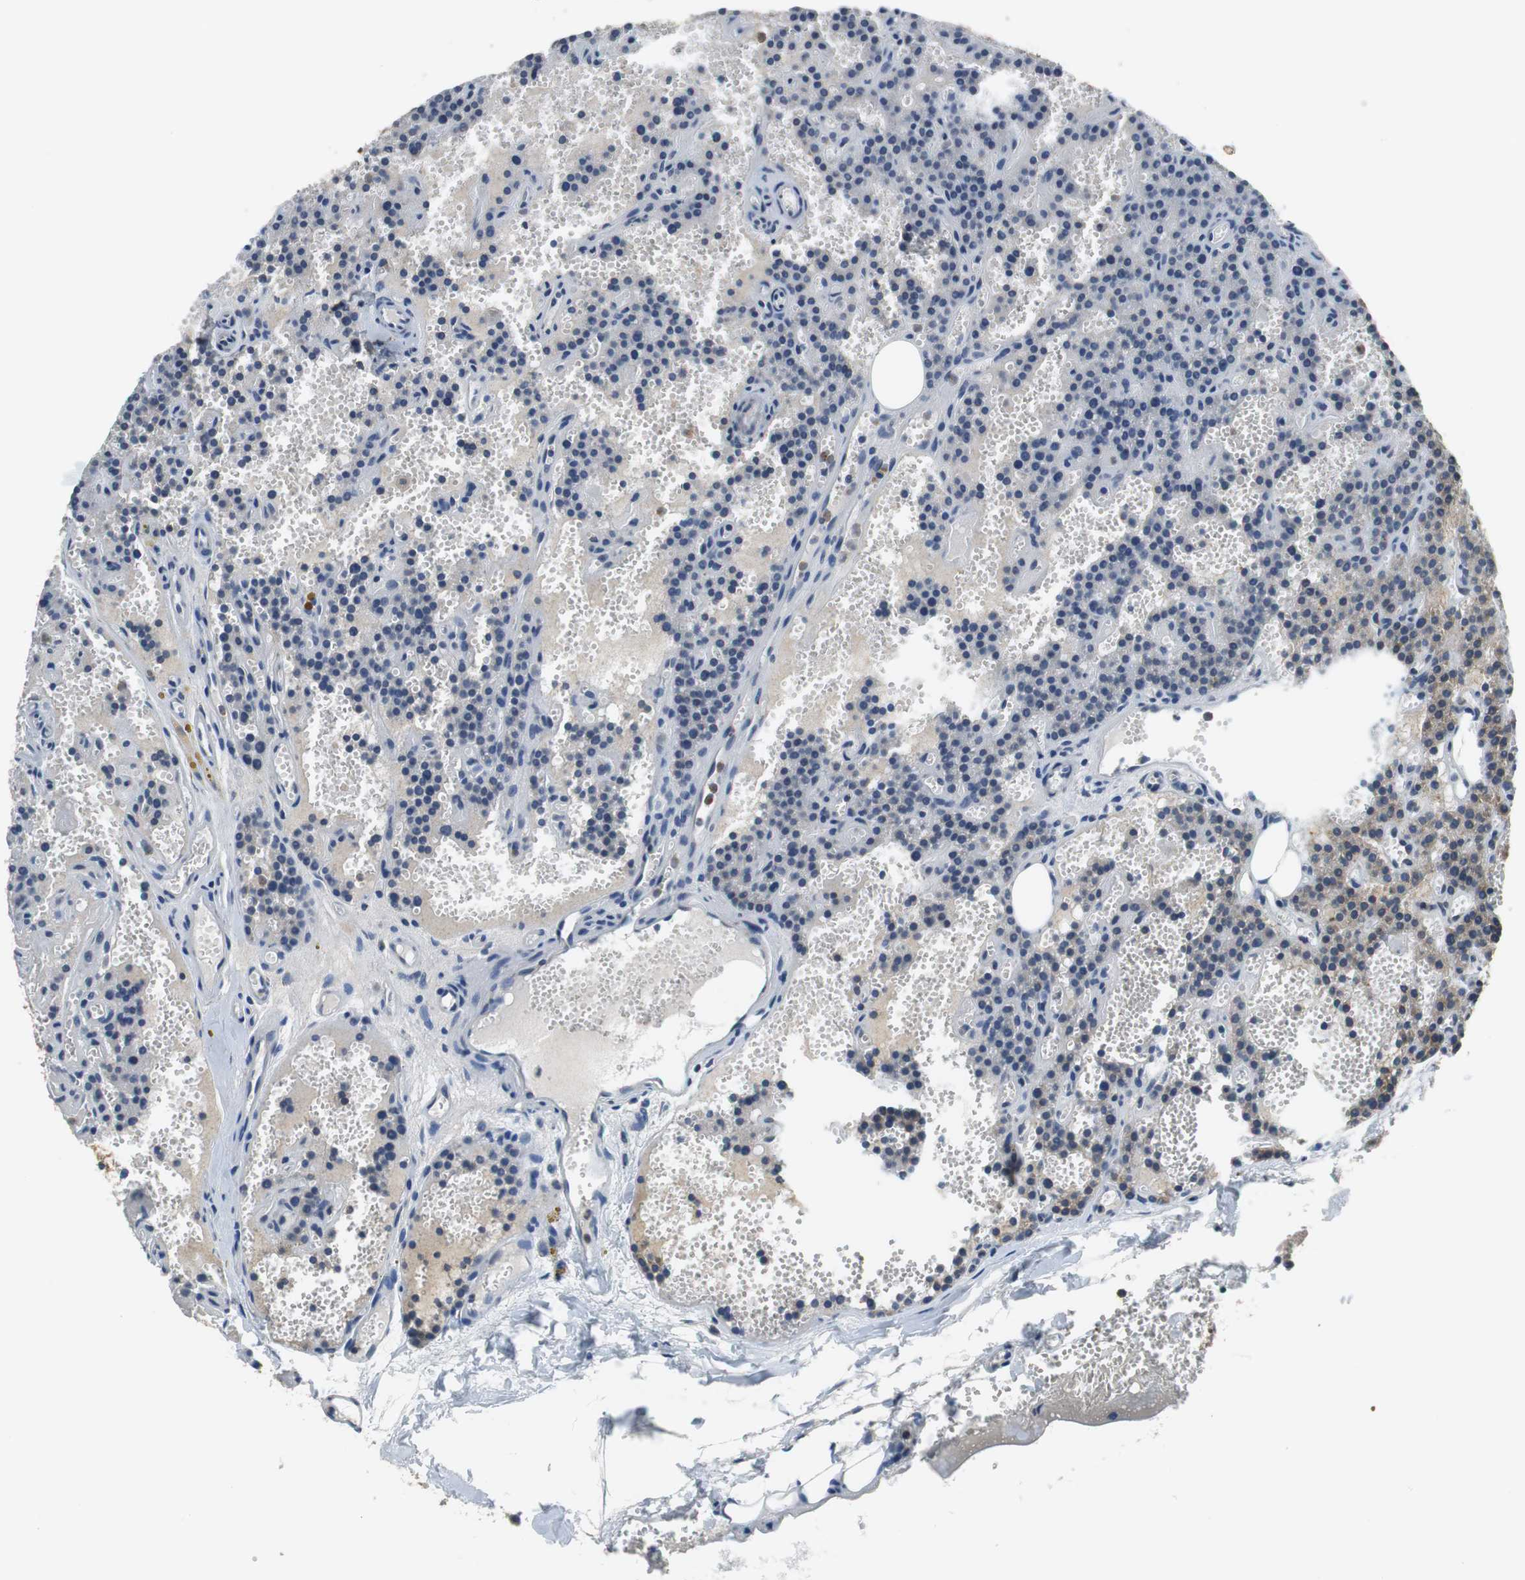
{"staining": {"intensity": "moderate", "quantity": "<25%", "location": "cytoplasmic/membranous"}, "tissue": "parathyroid gland", "cell_type": "Glandular cells", "image_type": "normal", "snomed": [{"axis": "morphology", "description": "Normal tissue, NOS"}, {"axis": "topography", "description": "Parathyroid gland"}], "caption": "An image showing moderate cytoplasmic/membranous expression in approximately <25% of glandular cells in normal parathyroid gland, as visualized by brown immunohistochemical staining.", "gene": "CNOT3", "patient": {"sex": "male", "age": 25}}